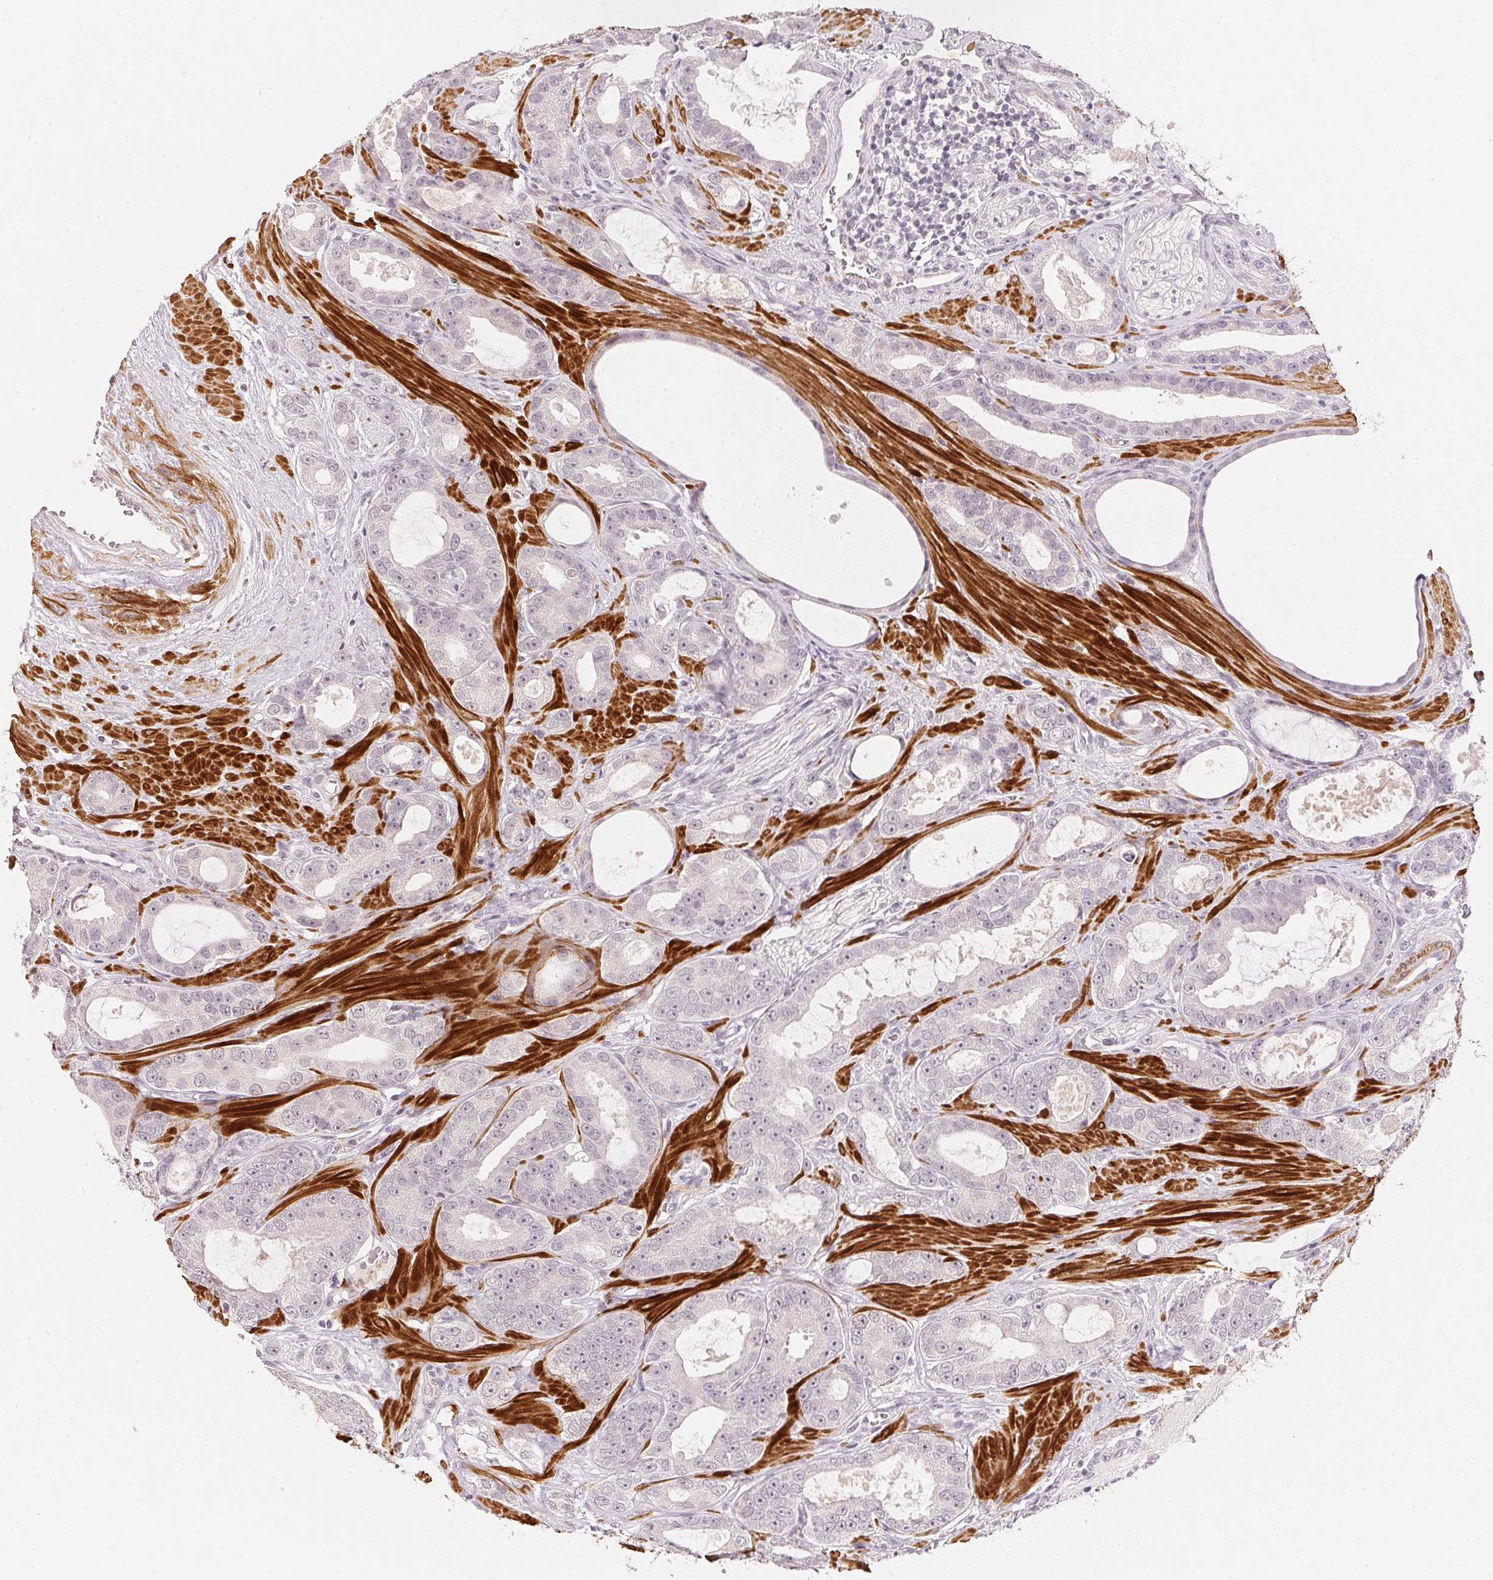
{"staining": {"intensity": "negative", "quantity": "none", "location": "none"}, "tissue": "prostate cancer", "cell_type": "Tumor cells", "image_type": "cancer", "snomed": [{"axis": "morphology", "description": "Adenocarcinoma, High grade"}, {"axis": "topography", "description": "Prostate"}], "caption": "Human prostate high-grade adenocarcinoma stained for a protein using immunohistochemistry (IHC) demonstrates no positivity in tumor cells.", "gene": "SMTN", "patient": {"sex": "male", "age": 65}}